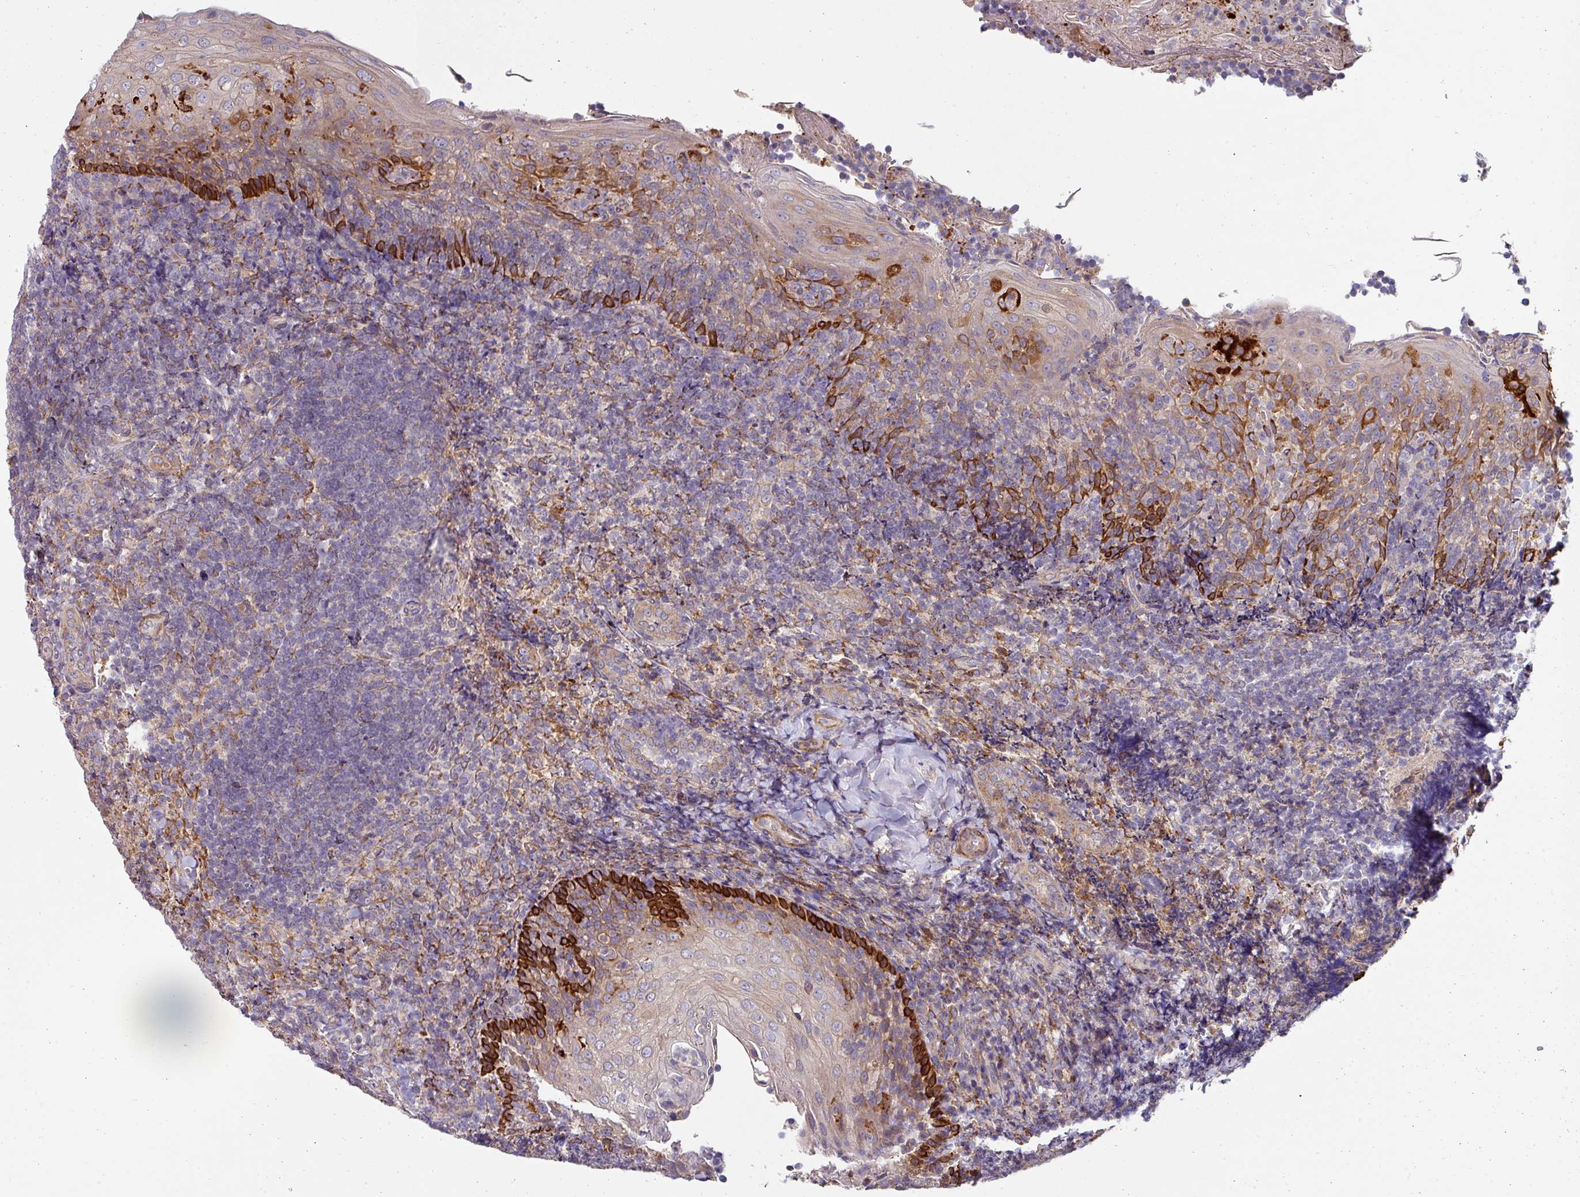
{"staining": {"intensity": "moderate", "quantity": "<25%", "location": "cytoplasmic/membranous"}, "tissue": "tonsil", "cell_type": "Germinal center cells", "image_type": "normal", "snomed": [{"axis": "morphology", "description": "Normal tissue, NOS"}, {"axis": "topography", "description": "Tonsil"}], "caption": "Moderate cytoplasmic/membranous staining is present in about <25% of germinal center cells in normal tonsil.", "gene": "ZNF268", "patient": {"sex": "female", "age": 10}}